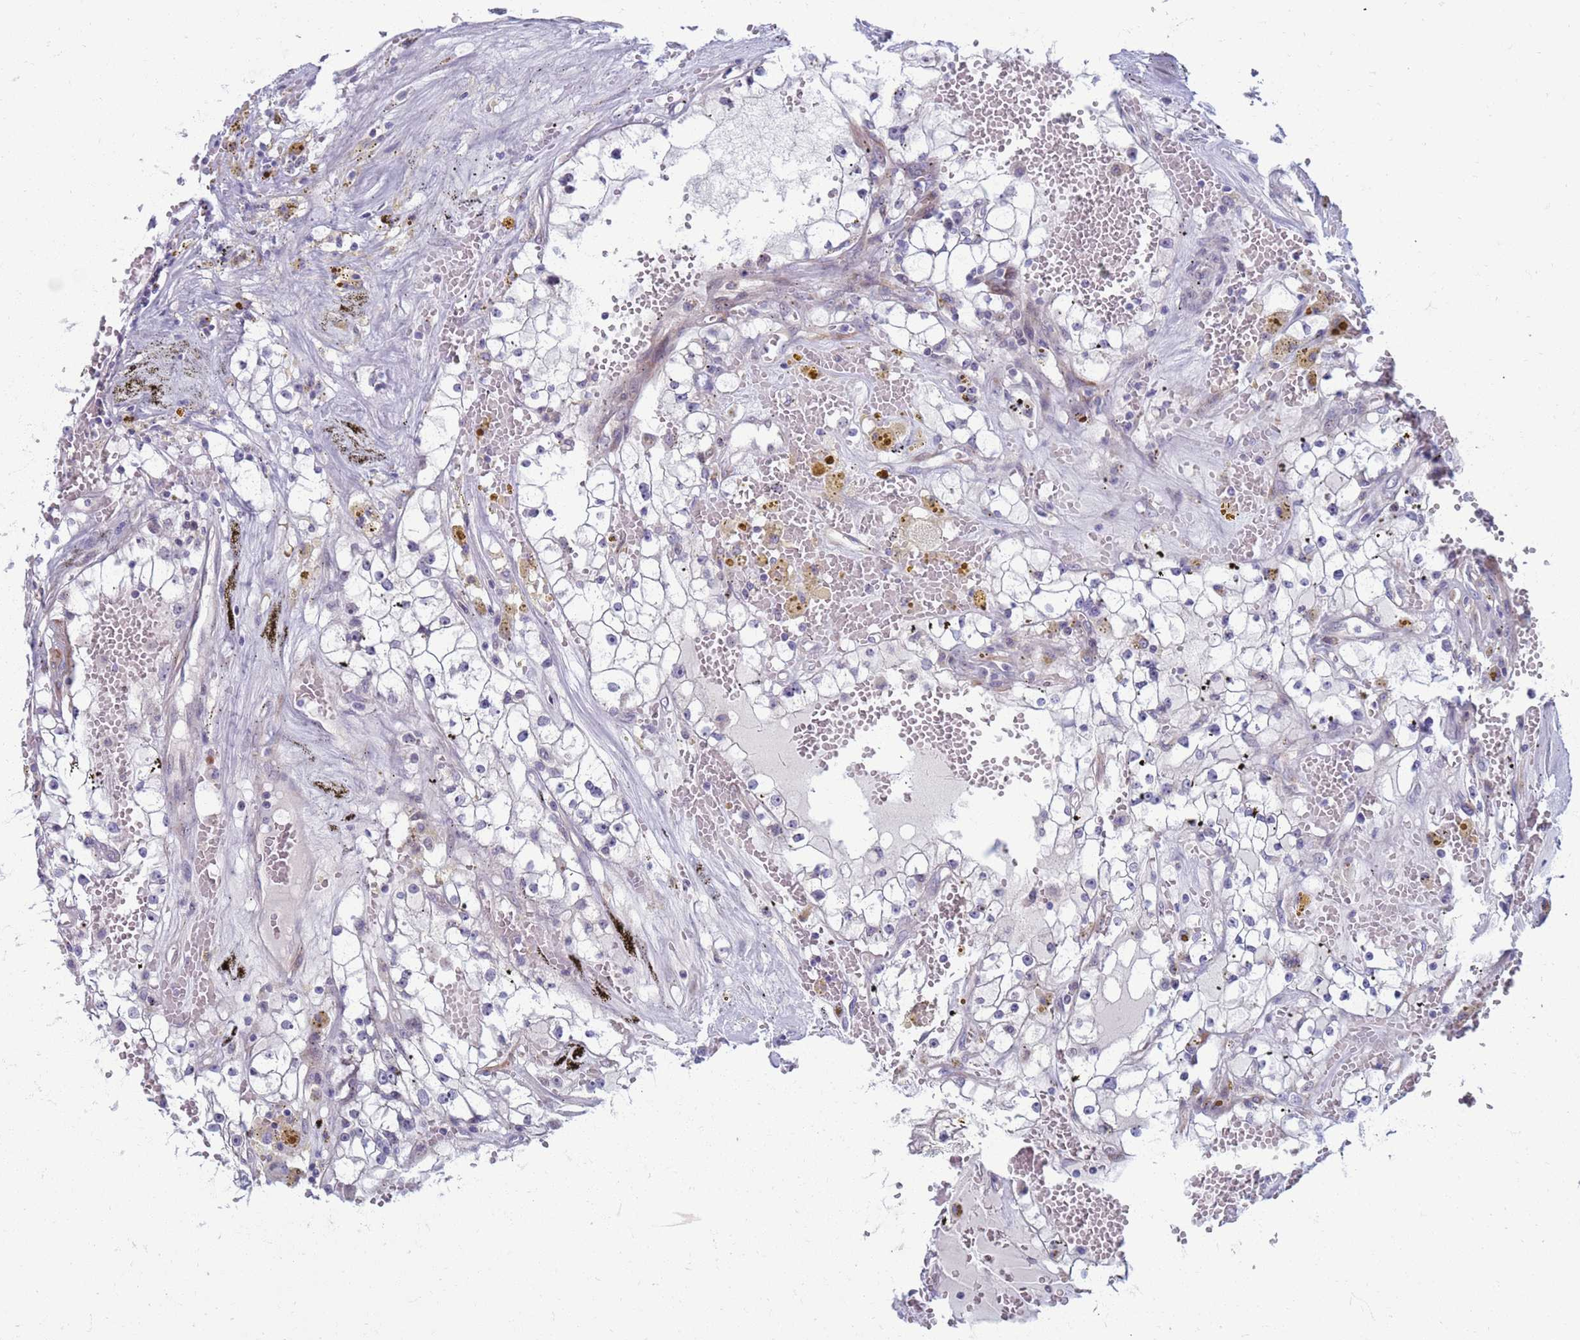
{"staining": {"intensity": "negative", "quantity": "none", "location": "none"}, "tissue": "renal cancer", "cell_type": "Tumor cells", "image_type": "cancer", "snomed": [{"axis": "morphology", "description": "Adenocarcinoma, NOS"}, {"axis": "topography", "description": "Kidney"}], "caption": "Histopathology image shows no significant protein staining in tumor cells of renal adenocarcinoma.", "gene": "CLCA2", "patient": {"sex": "male", "age": 56}}